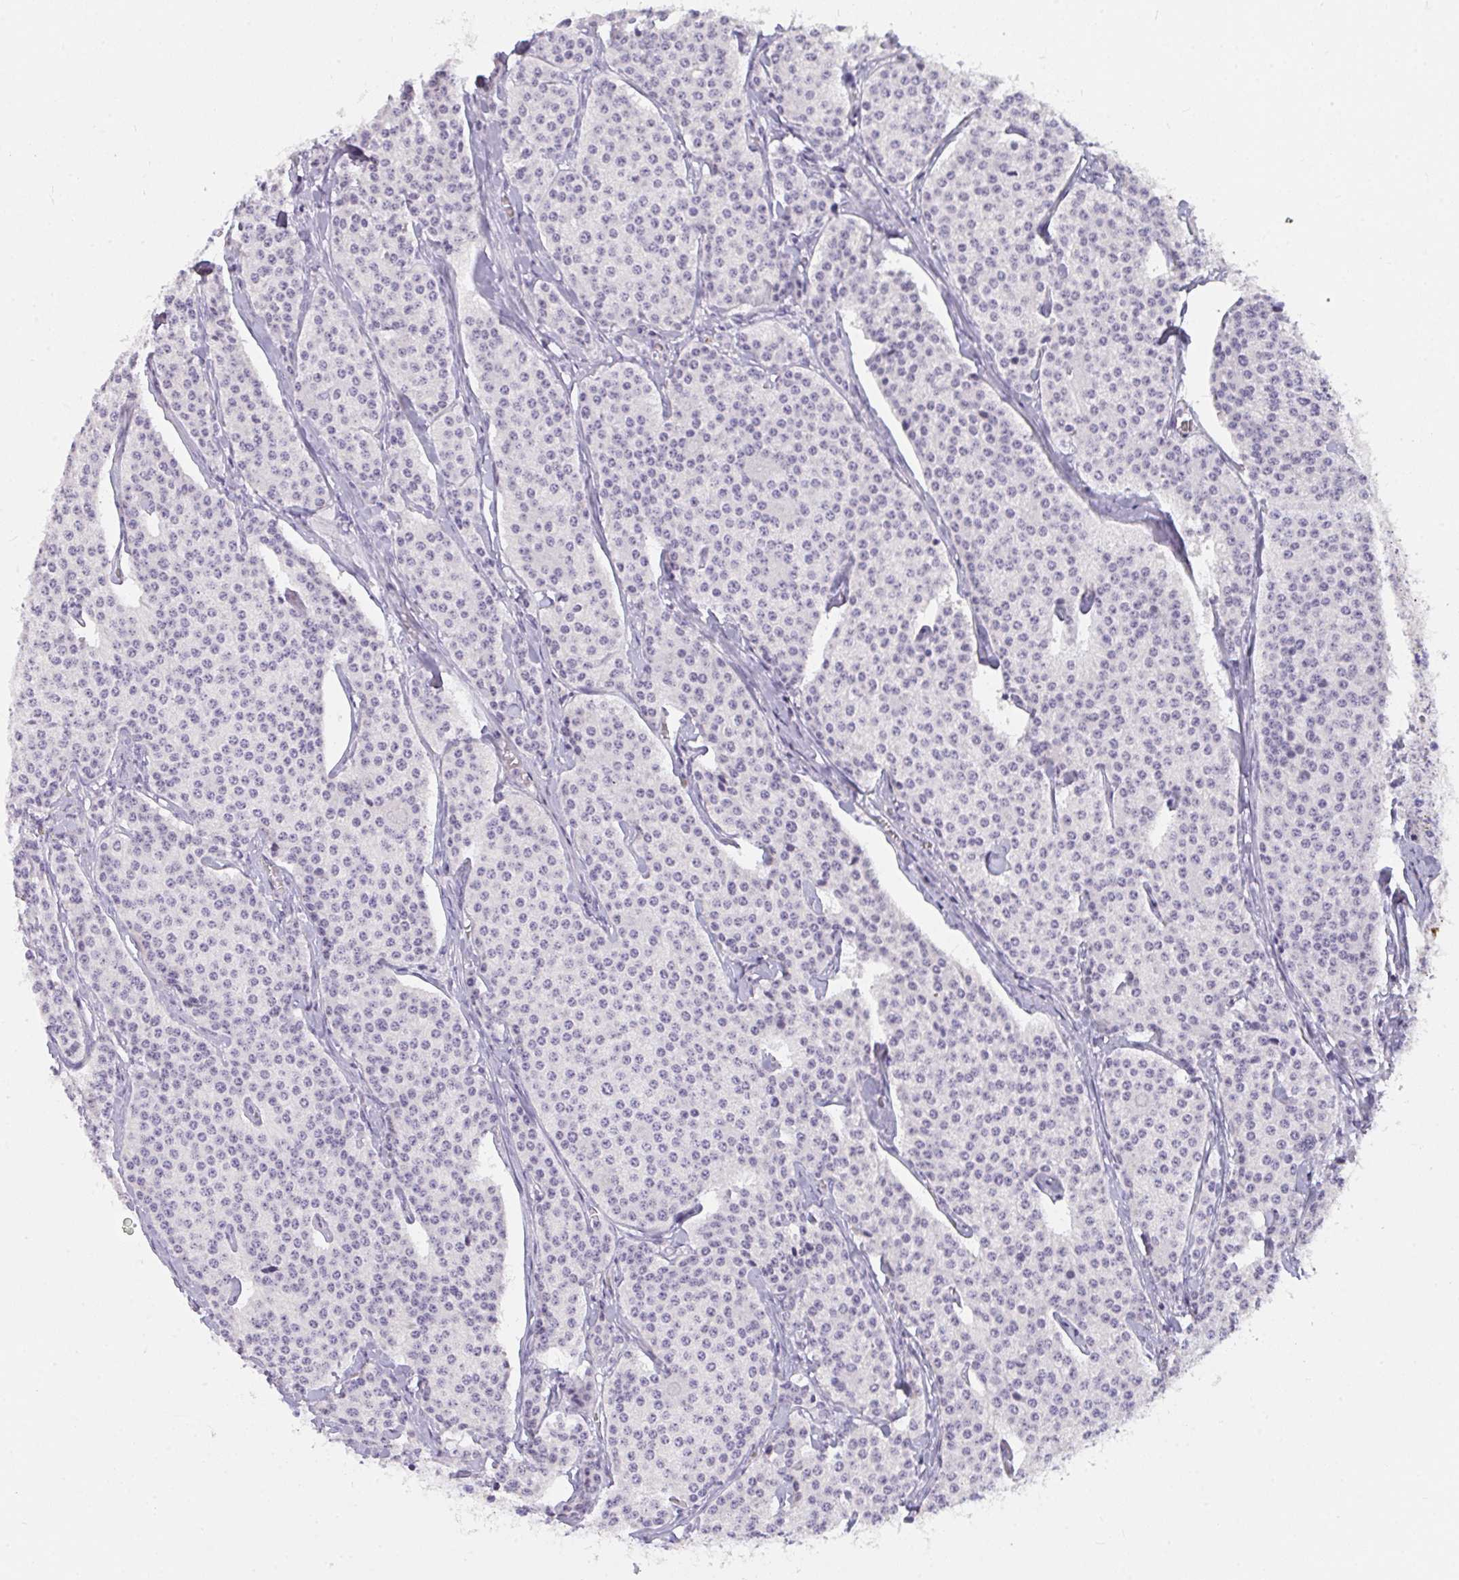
{"staining": {"intensity": "negative", "quantity": "none", "location": "none"}, "tissue": "carcinoid", "cell_type": "Tumor cells", "image_type": "cancer", "snomed": [{"axis": "morphology", "description": "Carcinoid, malignant, NOS"}, {"axis": "topography", "description": "Small intestine"}], "caption": "Immunohistochemical staining of malignant carcinoid displays no significant positivity in tumor cells. (DAB (3,3'-diaminobenzidine) immunohistochemistry (IHC) visualized using brightfield microscopy, high magnification).", "gene": "SEMA6B", "patient": {"sex": "female", "age": 64}}